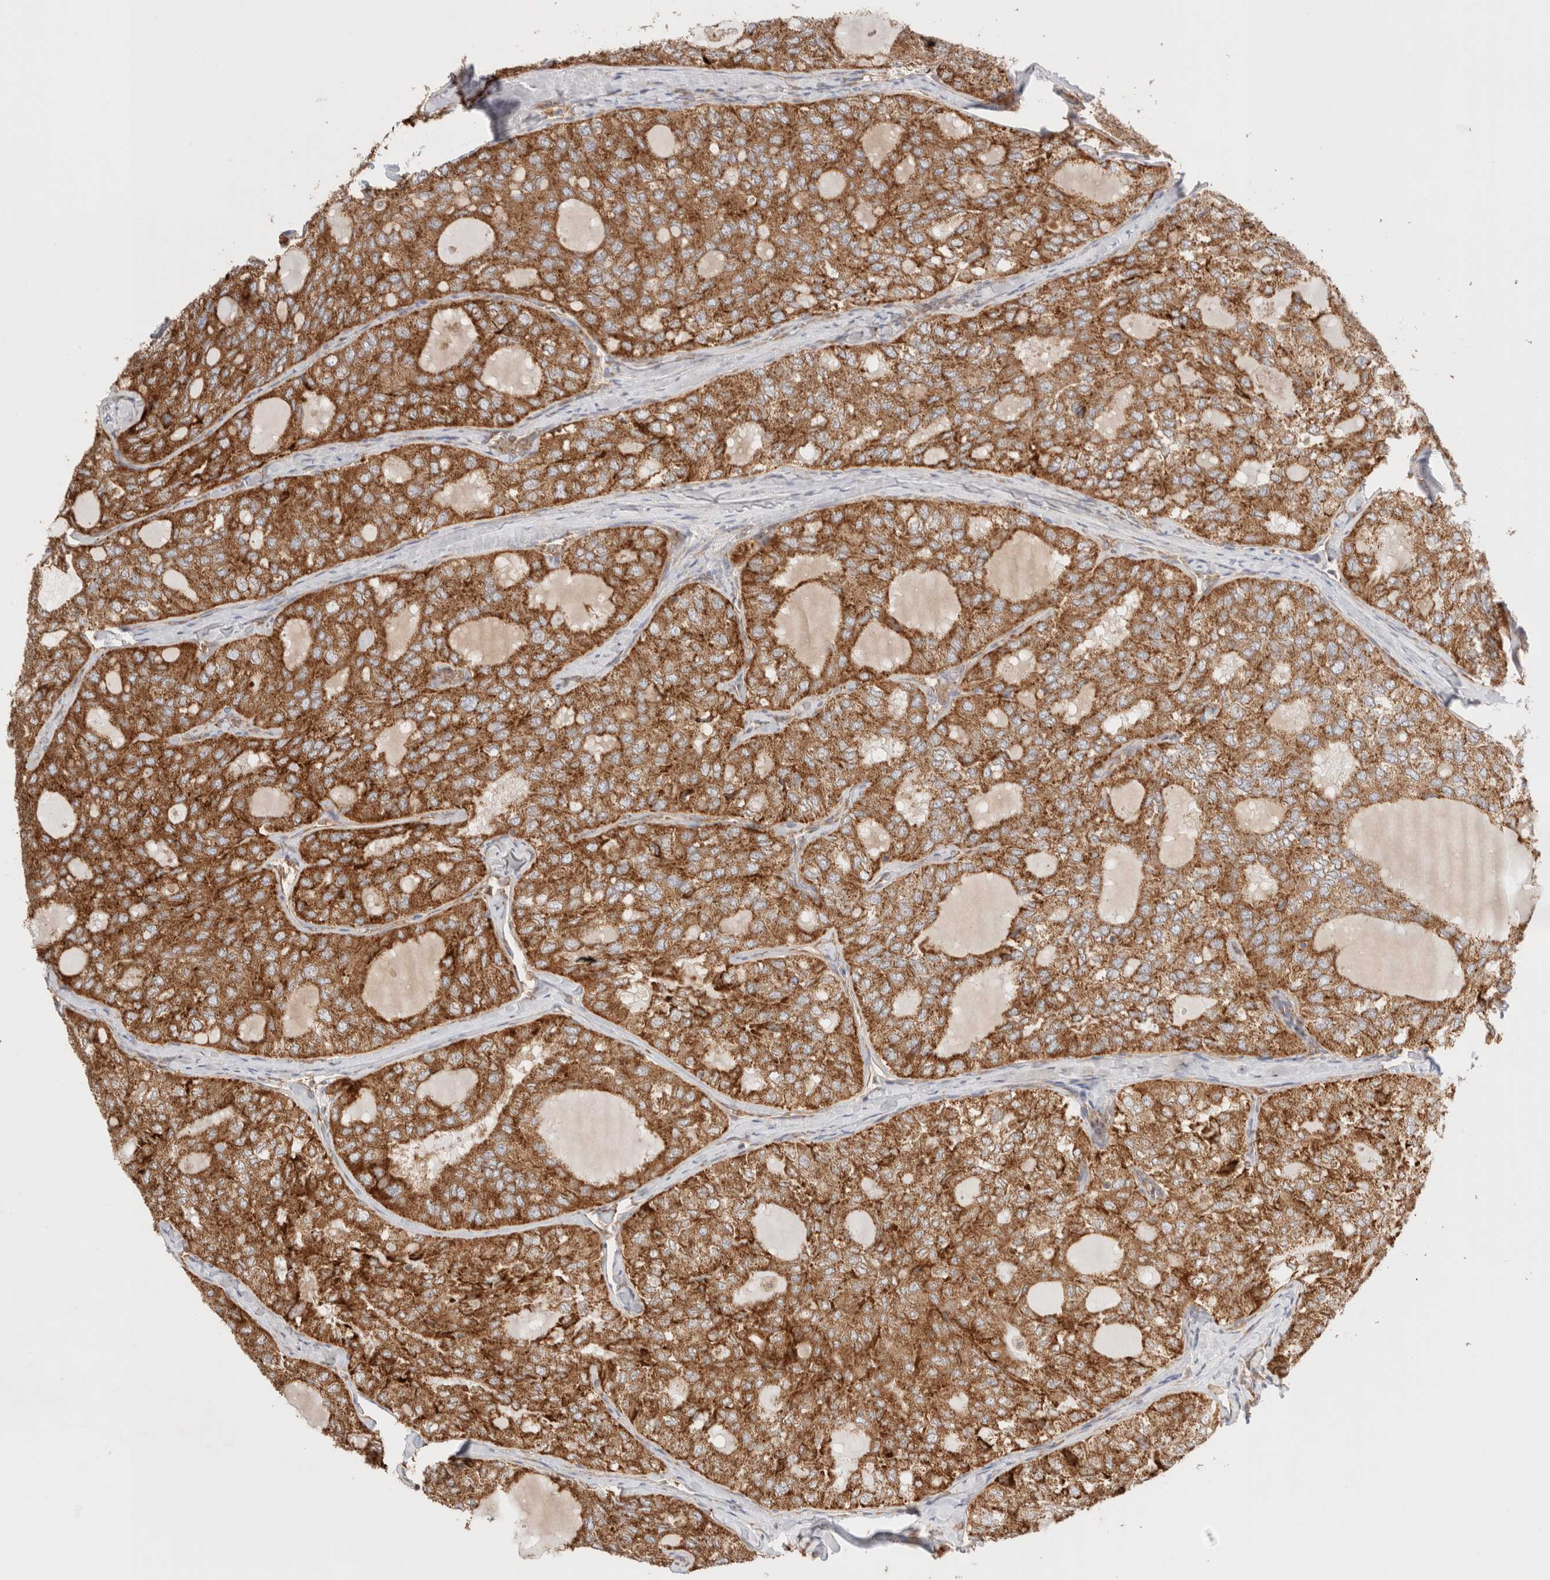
{"staining": {"intensity": "strong", "quantity": ">75%", "location": "cytoplasmic/membranous"}, "tissue": "thyroid cancer", "cell_type": "Tumor cells", "image_type": "cancer", "snomed": [{"axis": "morphology", "description": "Follicular adenoma carcinoma, NOS"}, {"axis": "topography", "description": "Thyroid gland"}], "caption": "Tumor cells demonstrate strong cytoplasmic/membranous positivity in about >75% of cells in thyroid cancer.", "gene": "UTS2B", "patient": {"sex": "male", "age": 75}}